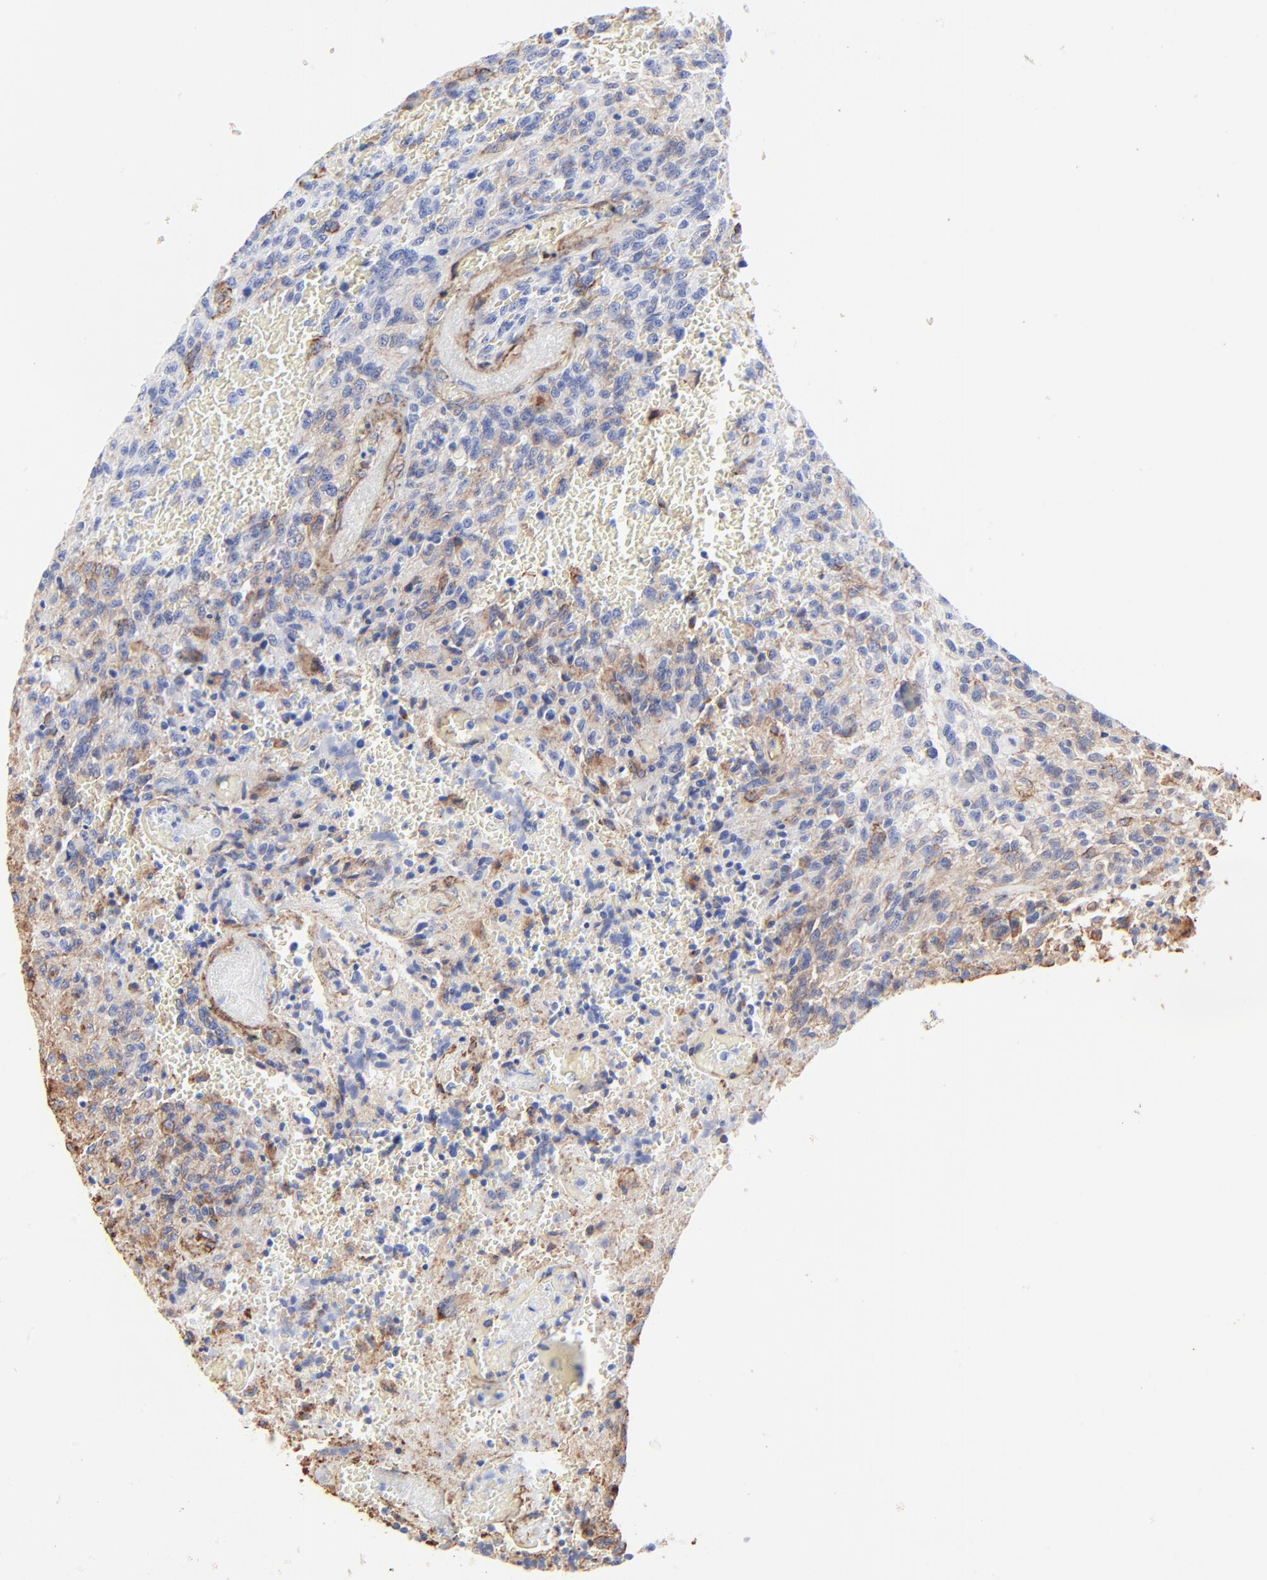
{"staining": {"intensity": "moderate", "quantity": "25%-75%", "location": "cytoplasmic/membranous"}, "tissue": "glioma", "cell_type": "Tumor cells", "image_type": "cancer", "snomed": [{"axis": "morphology", "description": "Normal tissue, NOS"}, {"axis": "morphology", "description": "Glioma, malignant, High grade"}, {"axis": "topography", "description": "Cerebral cortex"}], "caption": "Glioma stained for a protein displays moderate cytoplasmic/membranous positivity in tumor cells.", "gene": "CAV1", "patient": {"sex": "male", "age": 56}}